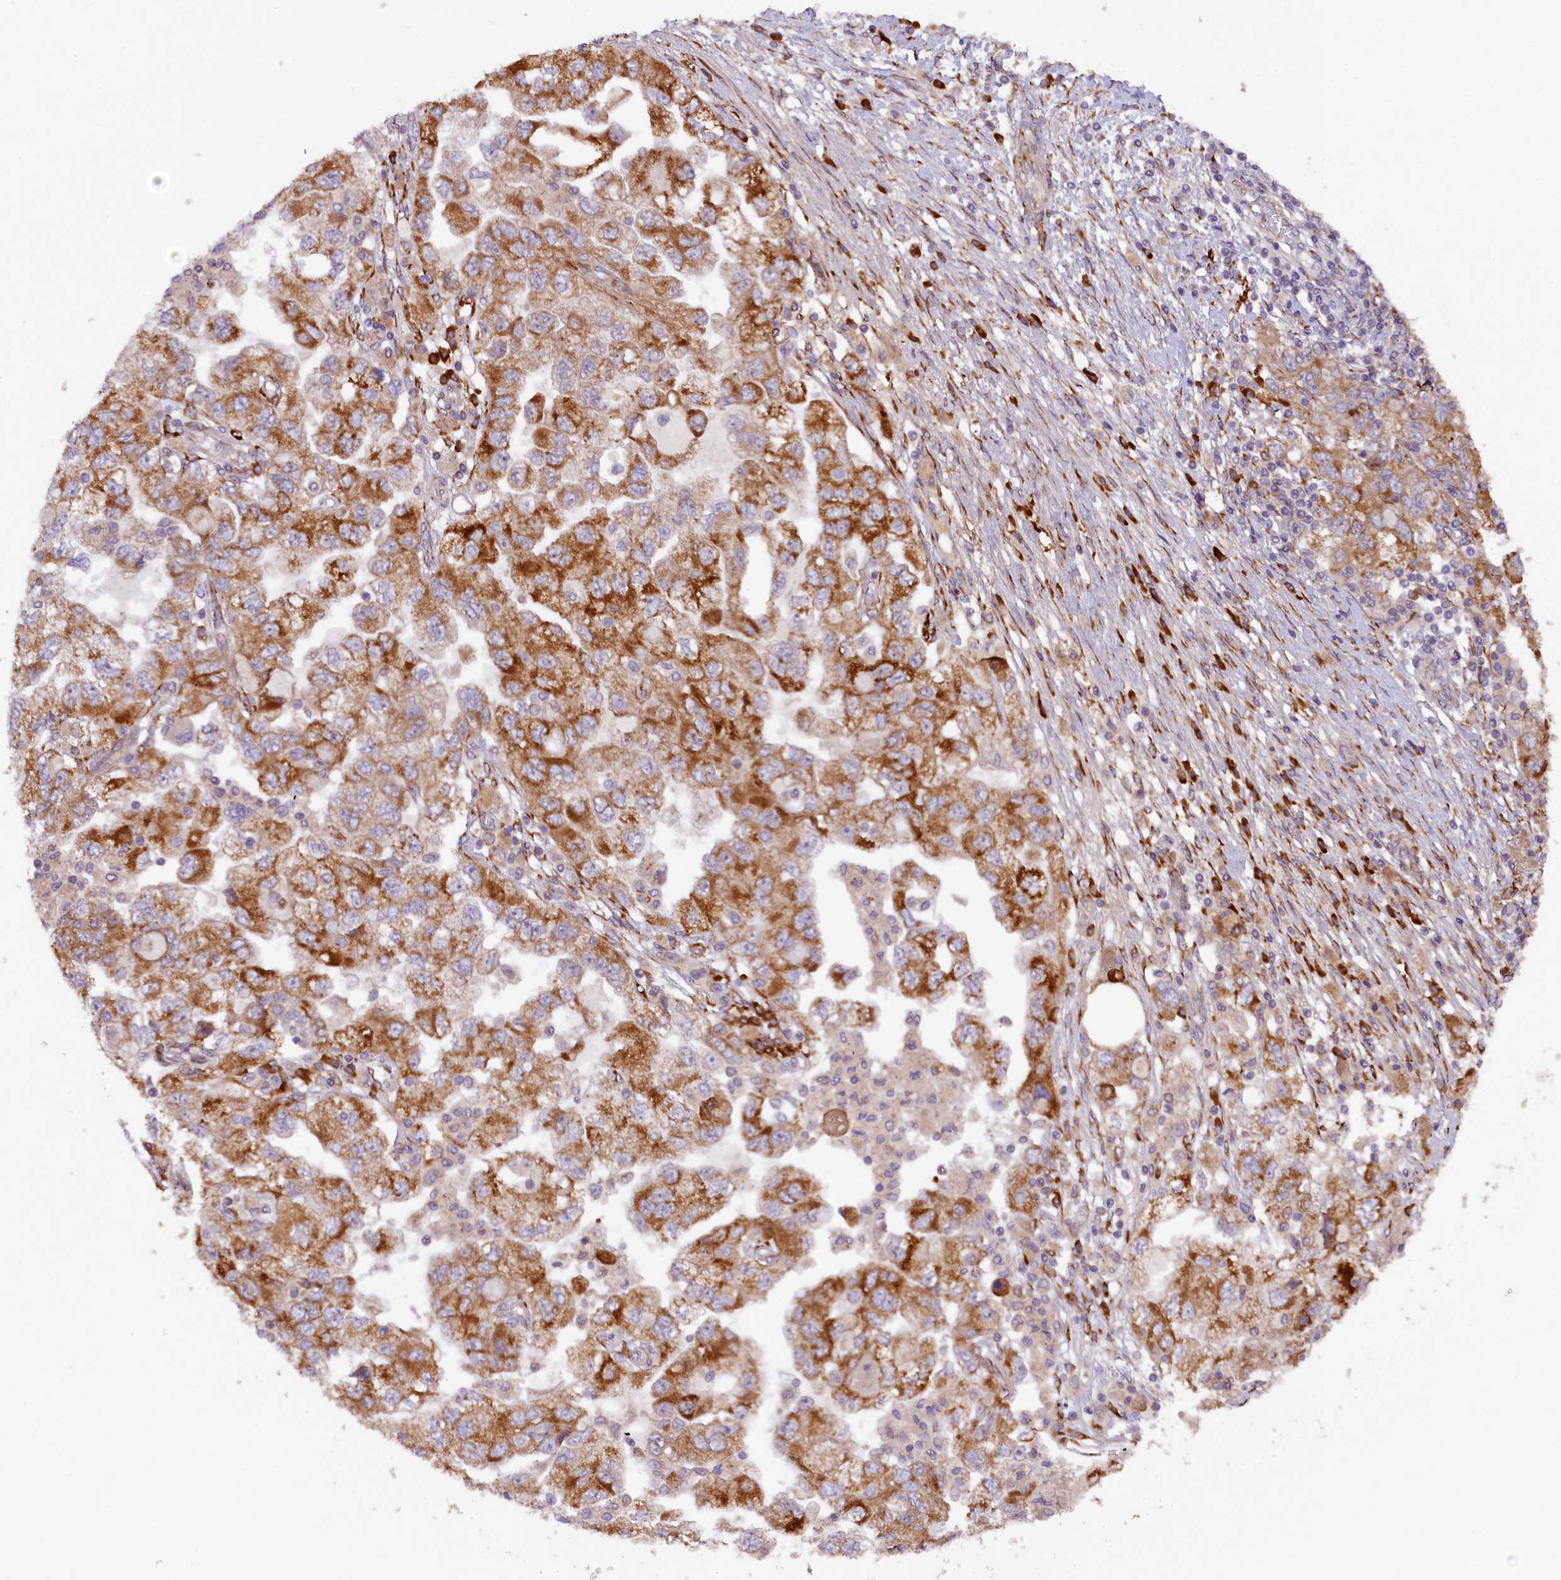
{"staining": {"intensity": "strong", "quantity": ">75%", "location": "cytoplasmic/membranous"}, "tissue": "ovarian cancer", "cell_type": "Tumor cells", "image_type": "cancer", "snomed": [{"axis": "morphology", "description": "Carcinoma, NOS"}, {"axis": "morphology", "description": "Cystadenocarcinoma, serous, NOS"}, {"axis": "topography", "description": "Ovary"}], "caption": "Carcinoma (ovarian) tissue demonstrates strong cytoplasmic/membranous staining in about >75% of tumor cells, visualized by immunohistochemistry.", "gene": "SSC5D", "patient": {"sex": "female", "age": 69}}